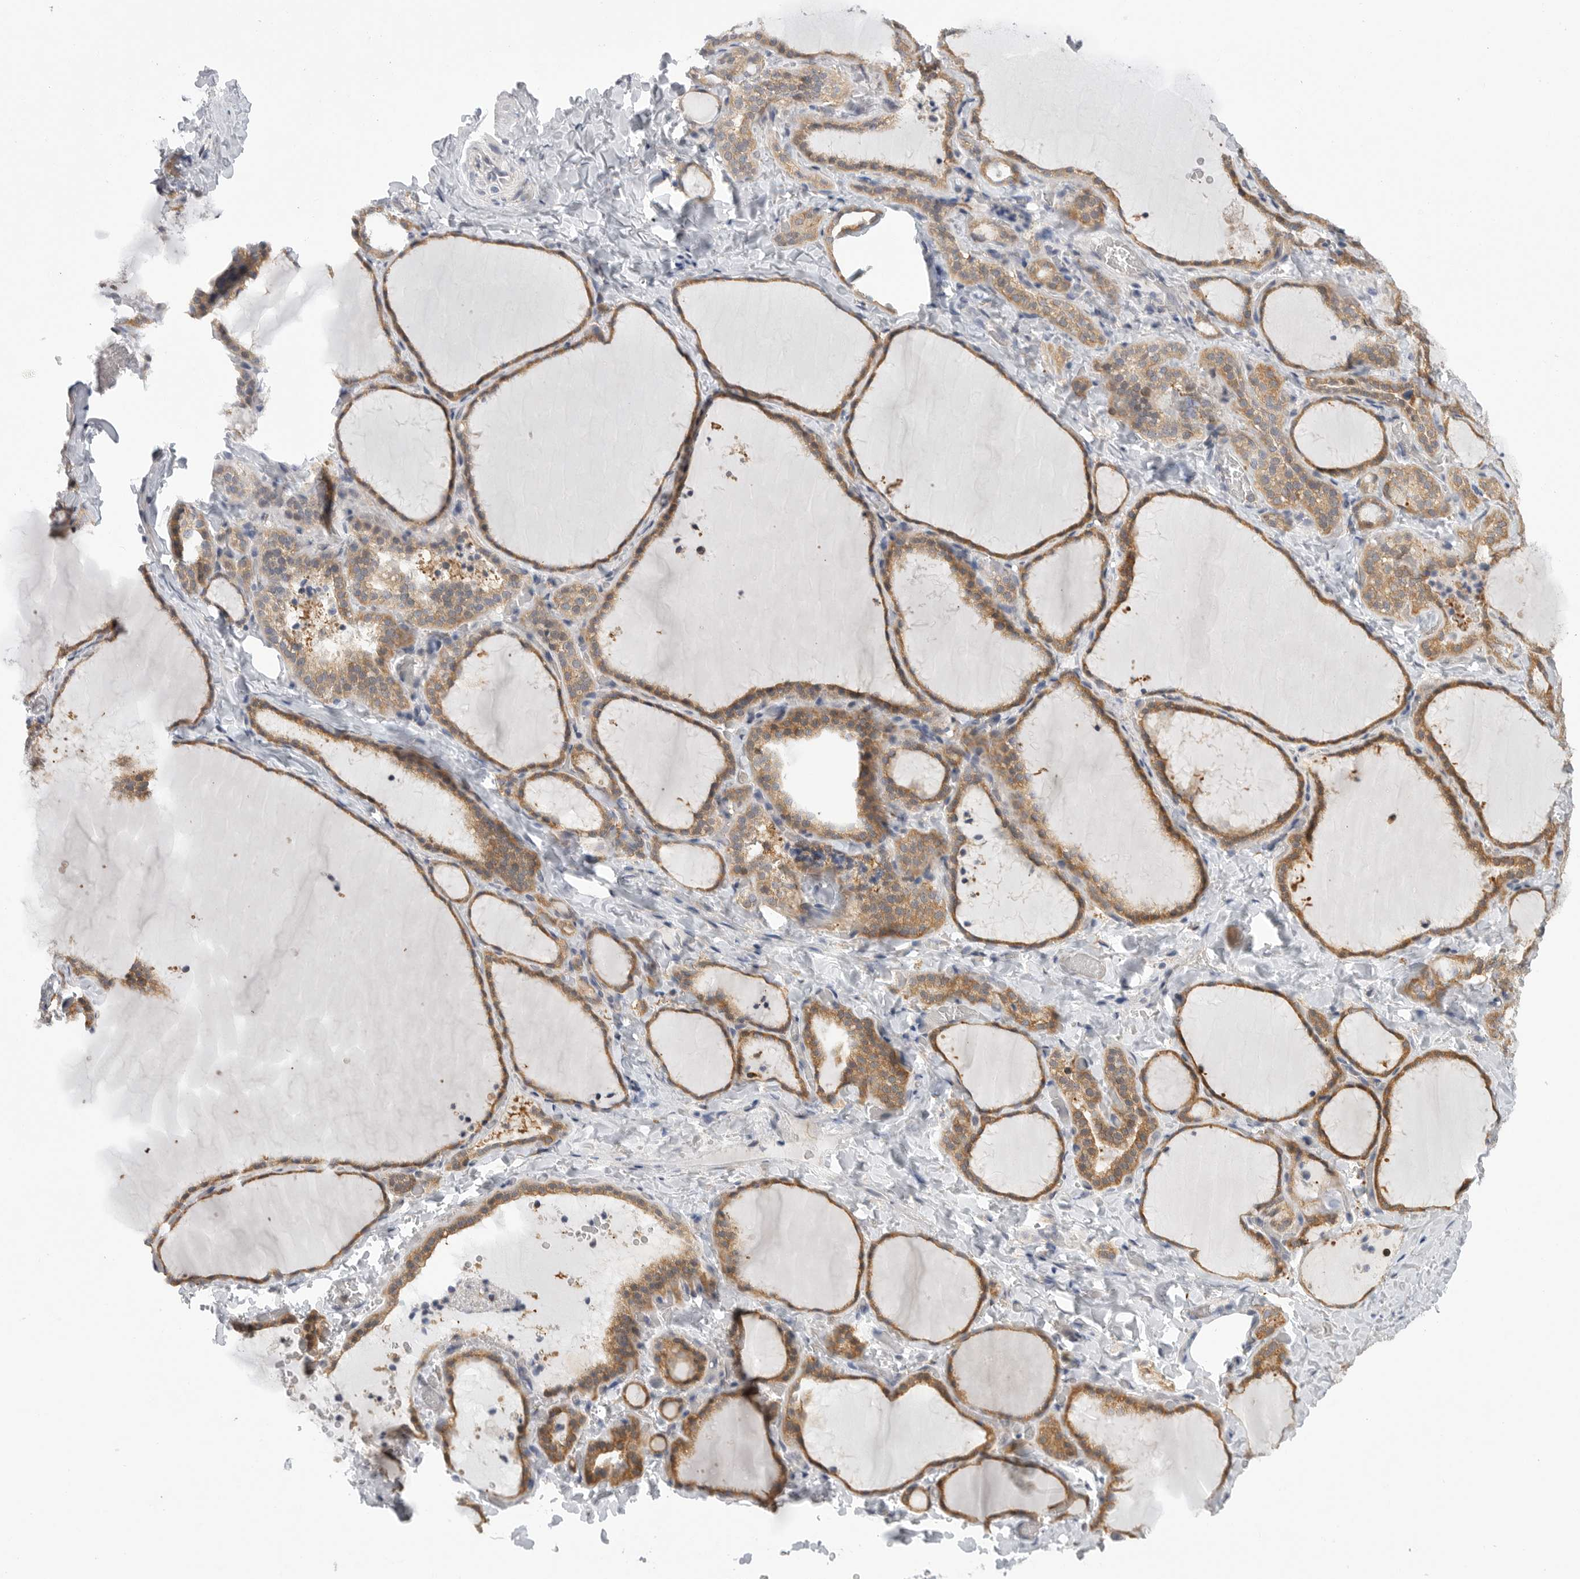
{"staining": {"intensity": "moderate", "quantity": ">75%", "location": "cytoplasmic/membranous"}, "tissue": "thyroid gland", "cell_type": "Glandular cells", "image_type": "normal", "snomed": [{"axis": "morphology", "description": "Normal tissue, NOS"}, {"axis": "topography", "description": "Thyroid gland"}], "caption": "Immunohistochemistry image of benign human thyroid gland stained for a protein (brown), which displays medium levels of moderate cytoplasmic/membranous expression in approximately >75% of glandular cells.", "gene": "FBXO43", "patient": {"sex": "female", "age": 22}}